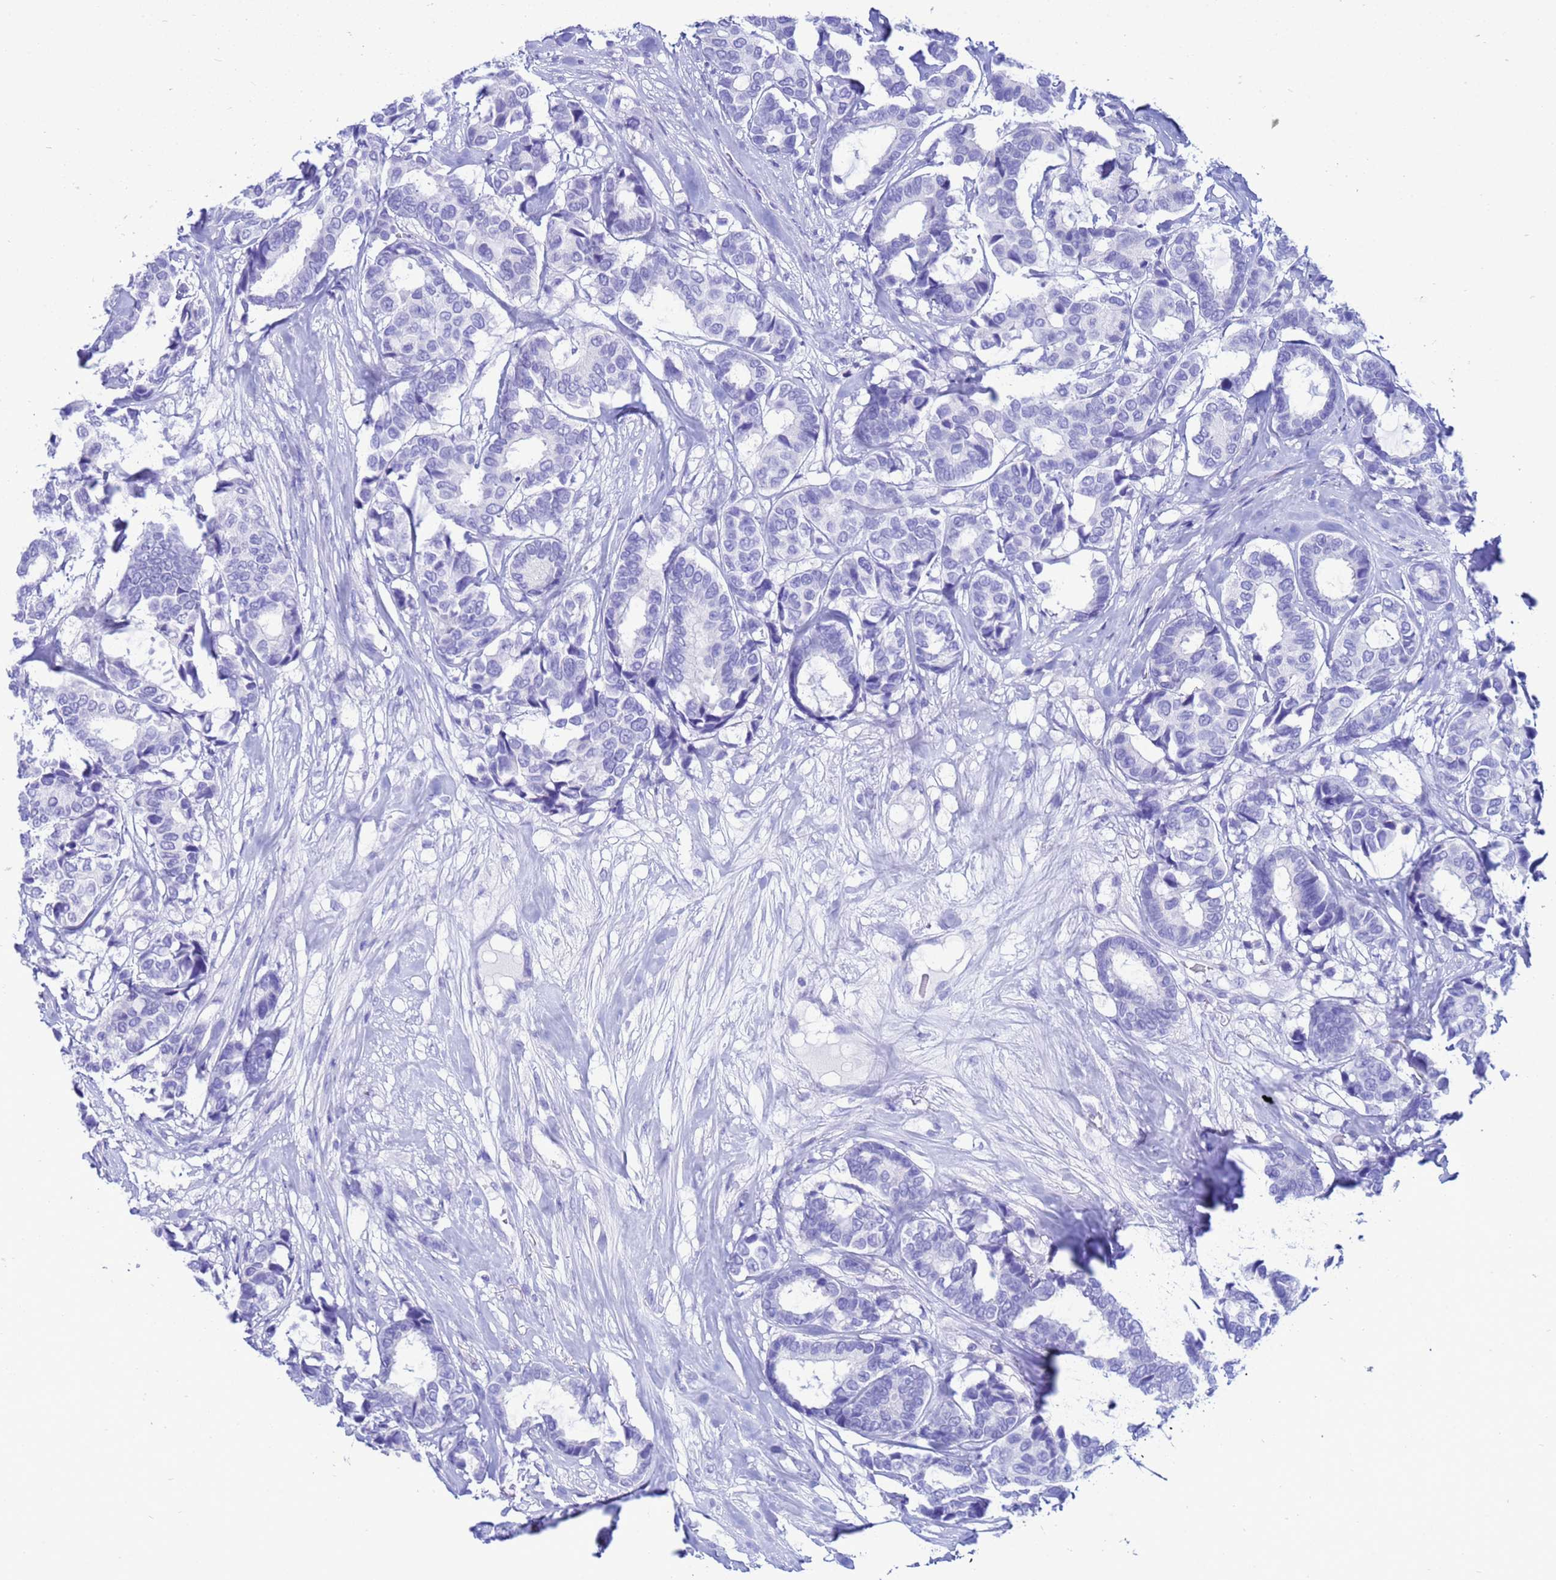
{"staining": {"intensity": "negative", "quantity": "none", "location": "none"}, "tissue": "breast cancer", "cell_type": "Tumor cells", "image_type": "cancer", "snomed": [{"axis": "morphology", "description": "Duct carcinoma"}, {"axis": "topography", "description": "Breast"}], "caption": "High power microscopy micrograph of an immunohistochemistry (IHC) image of intraductal carcinoma (breast), revealing no significant expression in tumor cells. (DAB (3,3'-diaminobenzidine) immunohistochemistry with hematoxylin counter stain).", "gene": "AKR1C2", "patient": {"sex": "female", "age": 87}}